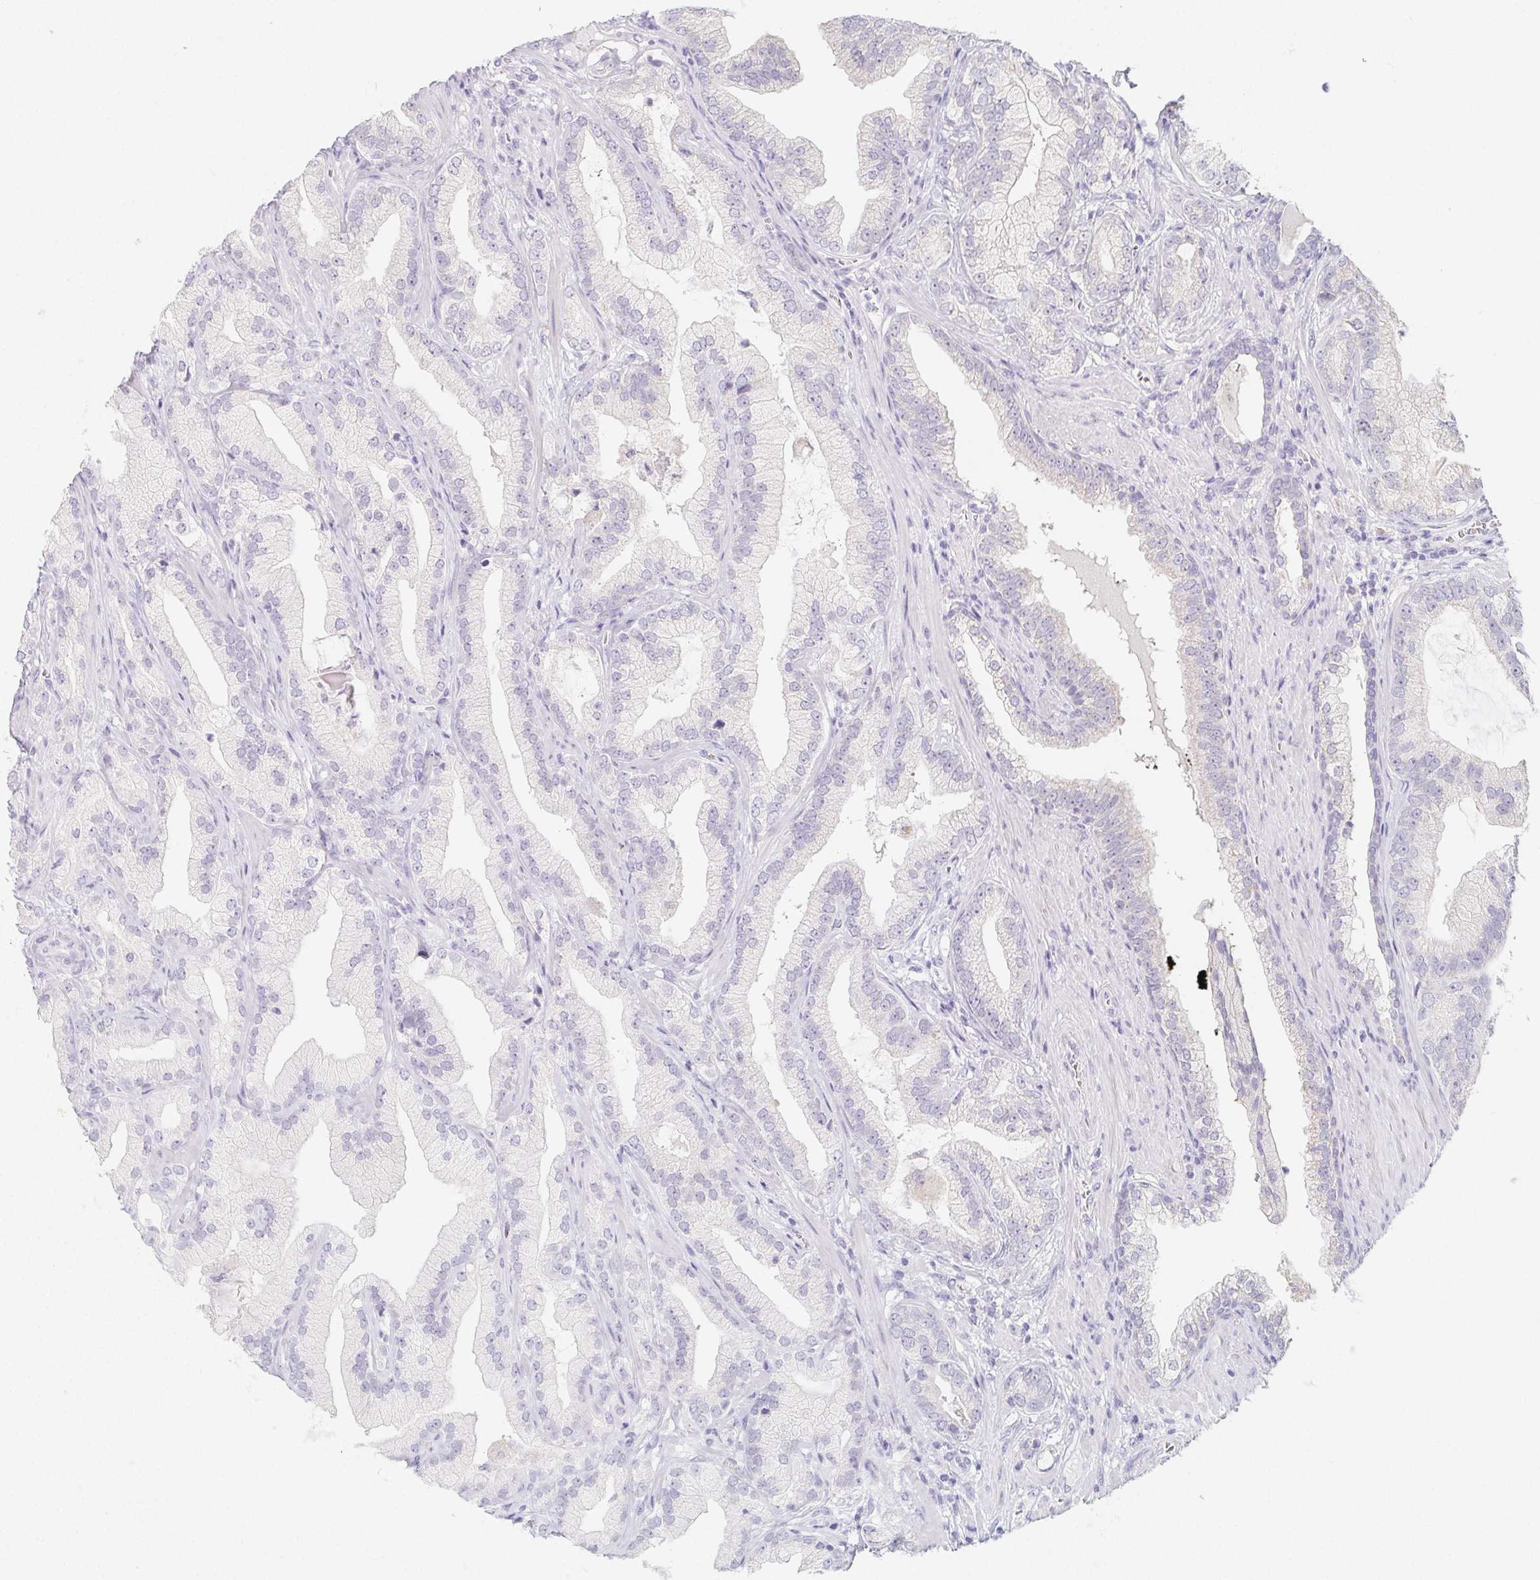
{"staining": {"intensity": "negative", "quantity": "none", "location": "none"}, "tissue": "prostate cancer", "cell_type": "Tumor cells", "image_type": "cancer", "snomed": [{"axis": "morphology", "description": "Adenocarcinoma, Low grade"}, {"axis": "topography", "description": "Prostate"}], "caption": "Image shows no significant protein staining in tumor cells of adenocarcinoma (low-grade) (prostate).", "gene": "GLIPR1L1", "patient": {"sex": "male", "age": 62}}